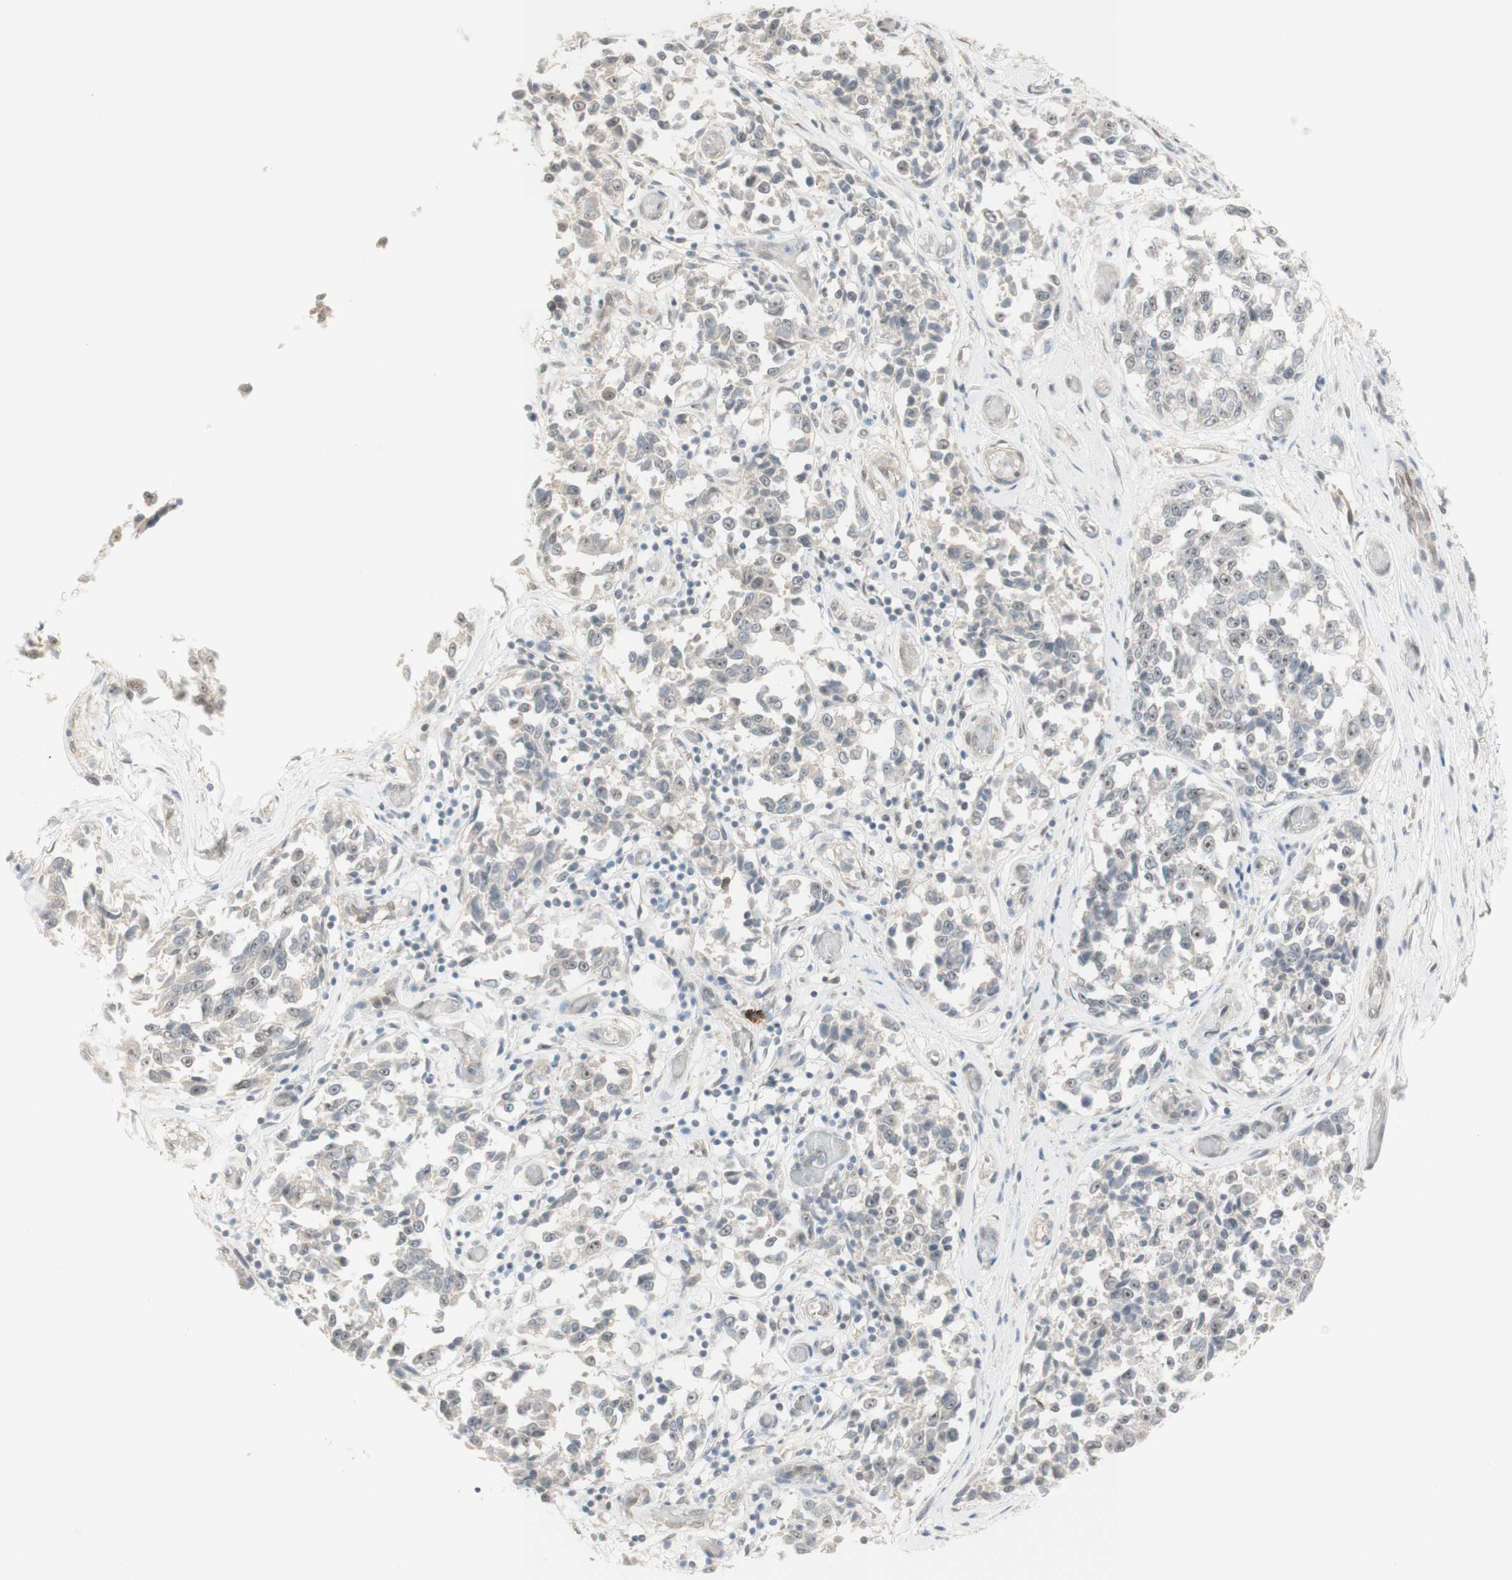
{"staining": {"intensity": "negative", "quantity": "none", "location": "none"}, "tissue": "melanoma", "cell_type": "Tumor cells", "image_type": "cancer", "snomed": [{"axis": "morphology", "description": "Malignant melanoma, NOS"}, {"axis": "topography", "description": "Skin"}], "caption": "Malignant melanoma was stained to show a protein in brown. There is no significant staining in tumor cells.", "gene": "PLCD4", "patient": {"sex": "female", "age": 64}}